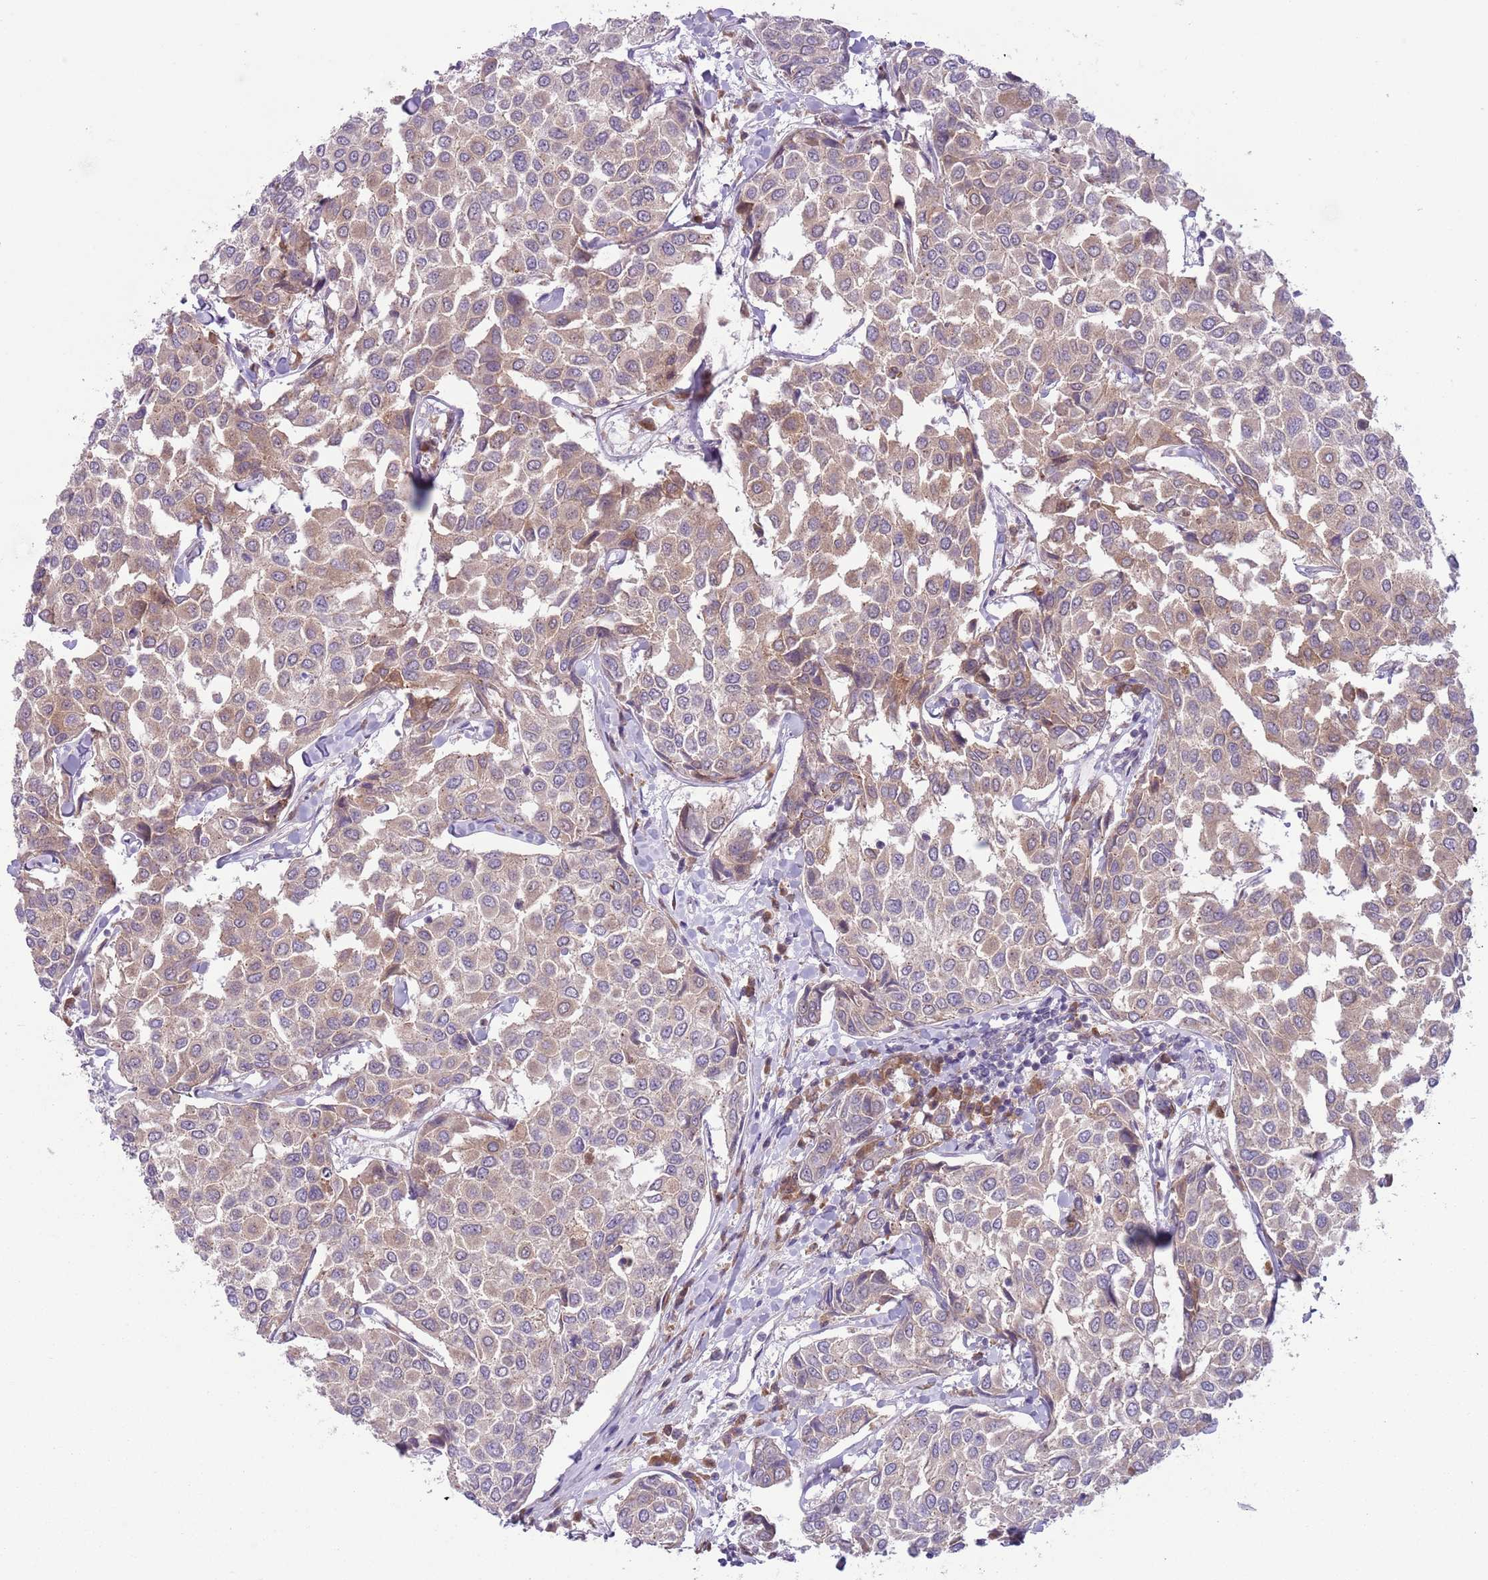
{"staining": {"intensity": "weak", "quantity": "25%-75%", "location": "cytoplasmic/membranous"}, "tissue": "breast cancer", "cell_type": "Tumor cells", "image_type": "cancer", "snomed": [{"axis": "morphology", "description": "Duct carcinoma"}, {"axis": "topography", "description": "Breast"}], "caption": "Human breast infiltrating ductal carcinoma stained with a brown dye exhibits weak cytoplasmic/membranous positive positivity in about 25%-75% of tumor cells.", "gene": "COPE", "patient": {"sex": "female", "age": 55}}